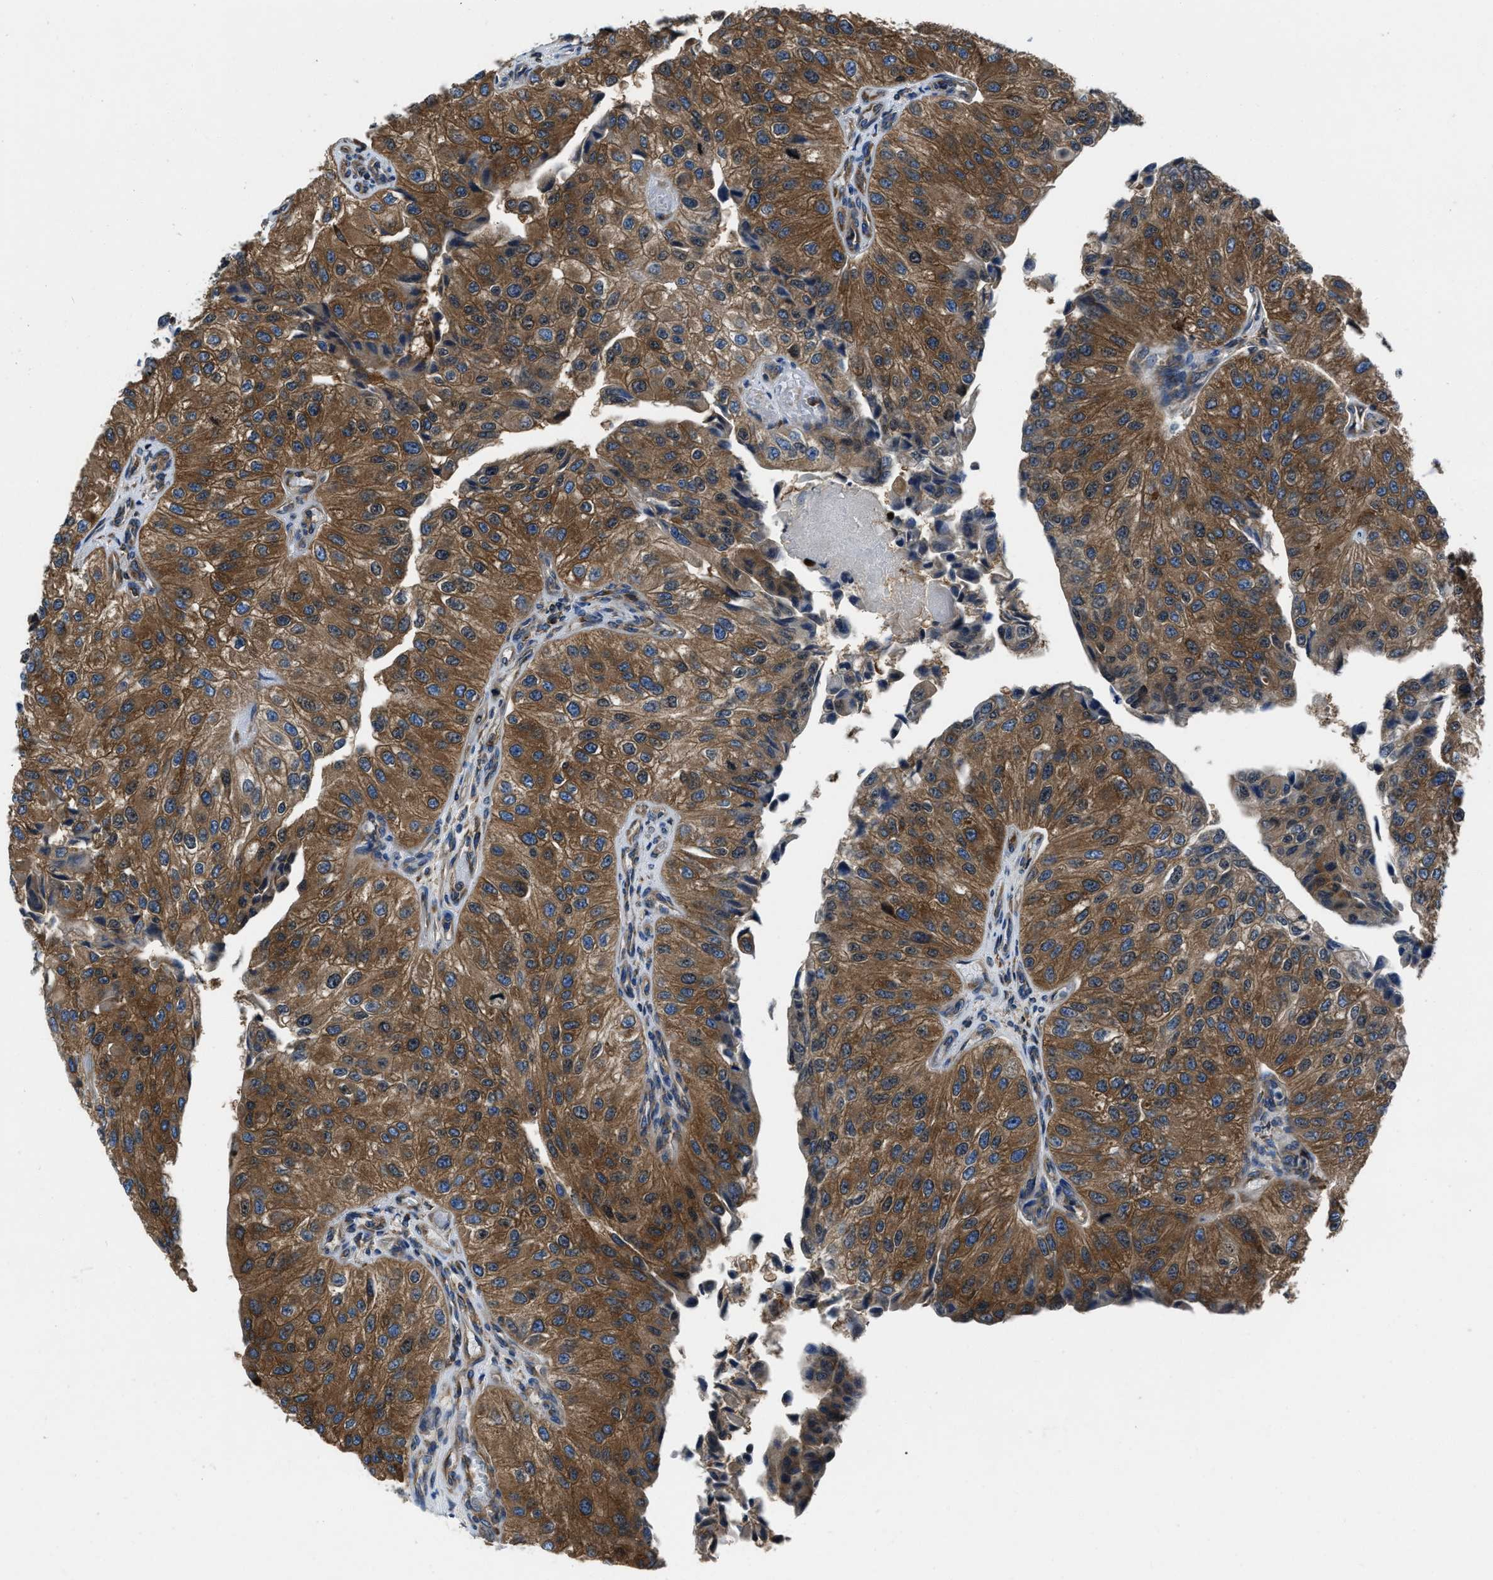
{"staining": {"intensity": "strong", "quantity": ">75%", "location": "cytoplasmic/membranous"}, "tissue": "urothelial cancer", "cell_type": "Tumor cells", "image_type": "cancer", "snomed": [{"axis": "morphology", "description": "Urothelial carcinoma, High grade"}, {"axis": "topography", "description": "Kidney"}, {"axis": "topography", "description": "Urinary bladder"}], "caption": "This is a micrograph of IHC staining of urothelial cancer, which shows strong staining in the cytoplasmic/membranous of tumor cells.", "gene": "YARS1", "patient": {"sex": "male", "age": 77}}